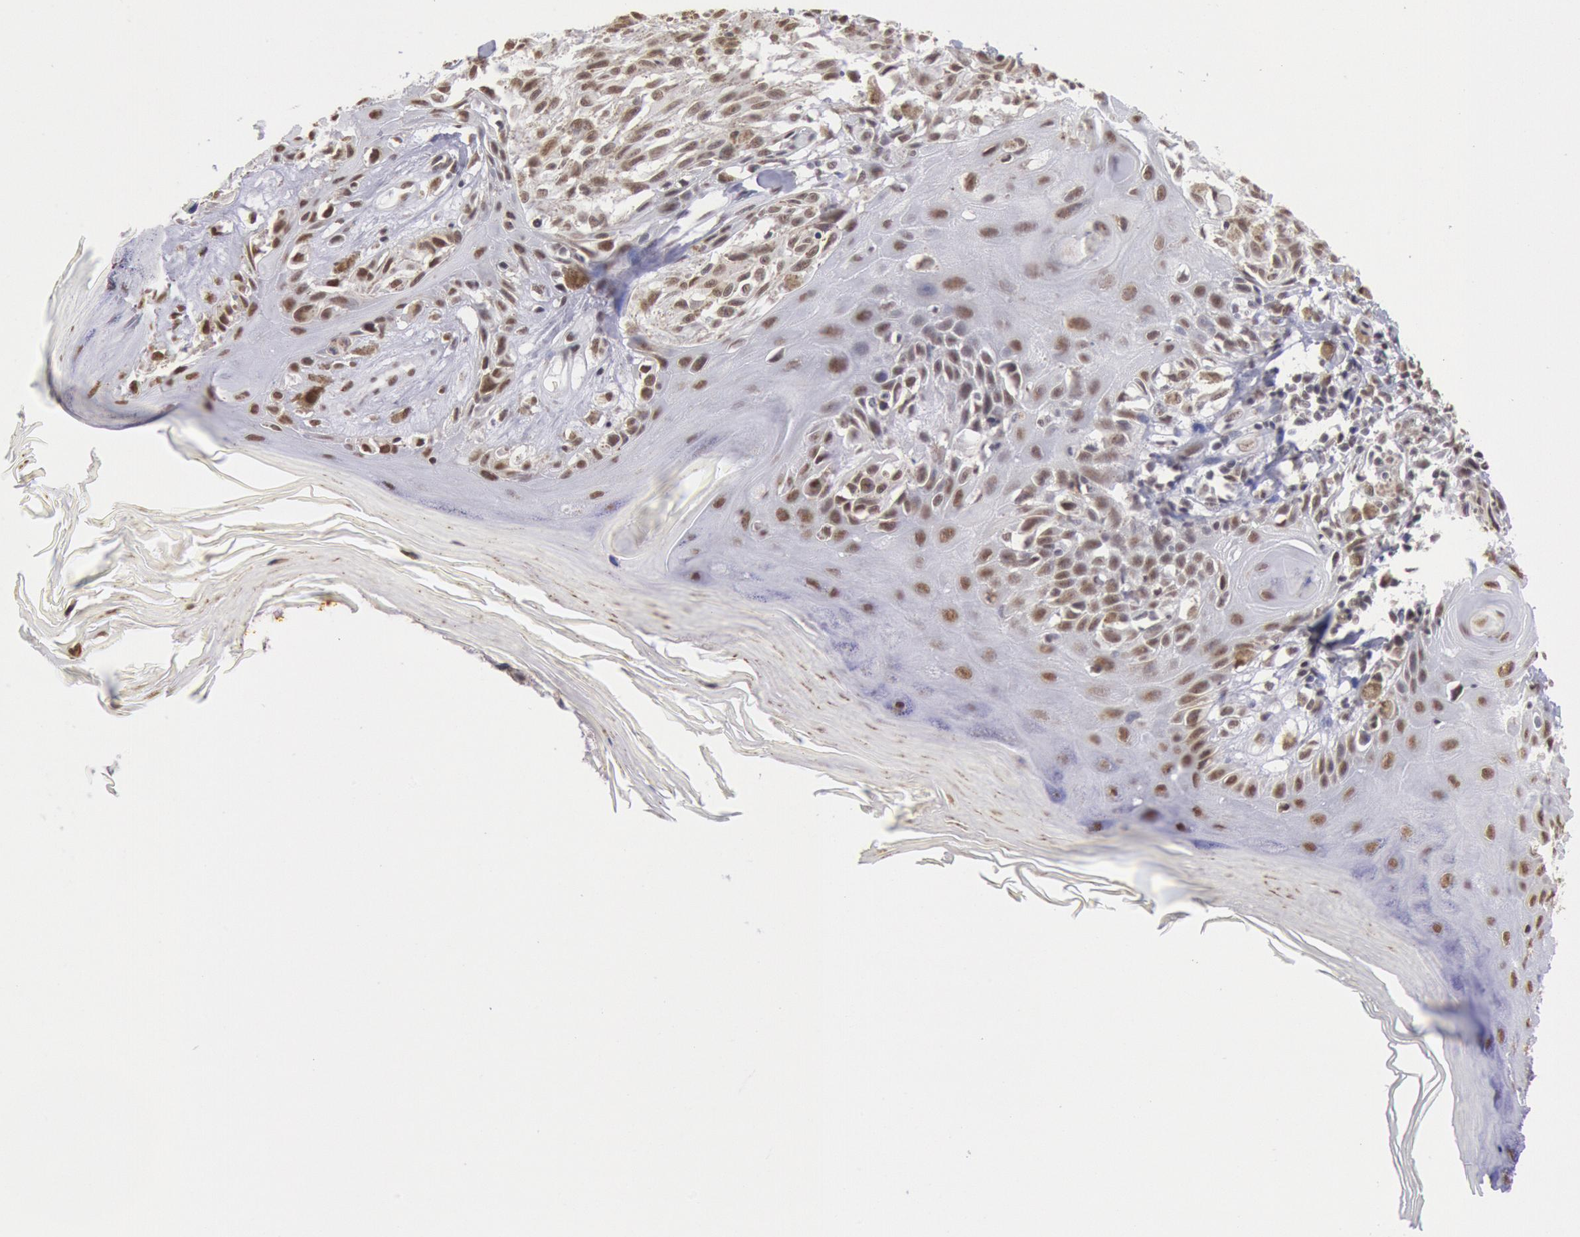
{"staining": {"intensity": "moderate", "quantity": ">75%", "location": "nuclear"}, "tissue": "melanoma", "cell_type": "Tumor cells", "image_type": "cancer", "snomed": [{"axis": "morphology", "description": "Malignant melanoma, NOS"}, {"axis": "topography", "description": "Skin"}], "caption": "Protein expression analysis of melanoma reveals moderate nuclear positivity in about >75% of tumor cells.", "gene": "SNRPD3", "patient": {"sex": "female", "age": 77}}